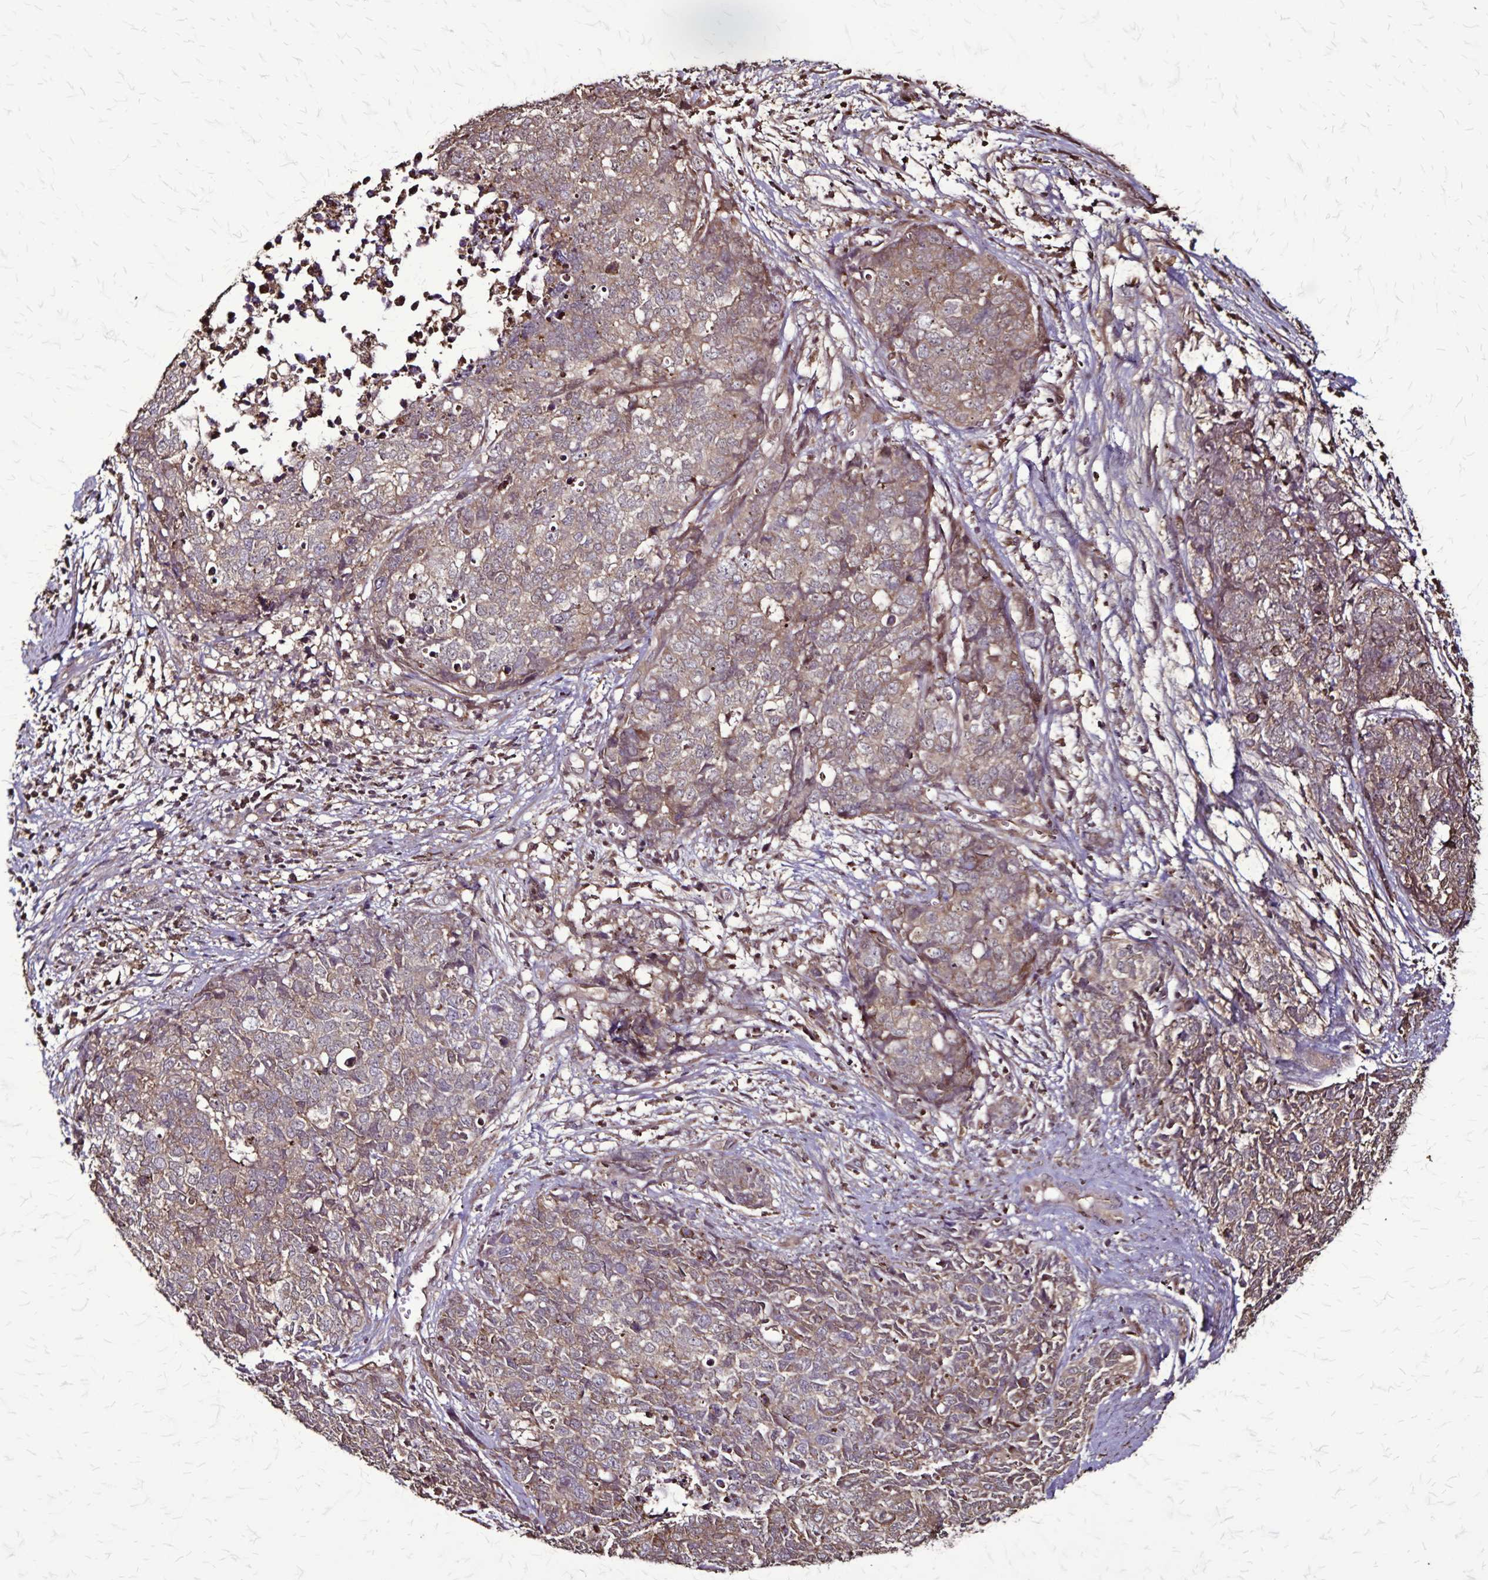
{"staining": {"intensity": "moderate", "quantity": ">75%", "location": "cytoplasmic/membranous"}, "tissue": "cervical cancer", "cell_type": "Tumor cells", "image_type": "cancer", "snomed": [{"axis": "morphology", "description": "Adenocarcinoma, NOS"}, {"axis": "topography", "description": "Cervix"}], "caption": "Moderate cytoplasmic/membranous expression is seen in approximately >75% of tumor cells in cervical adenocarcinoma.", "gene": "CHMP1B", "patient": {"sex": "female", "age": 63}}